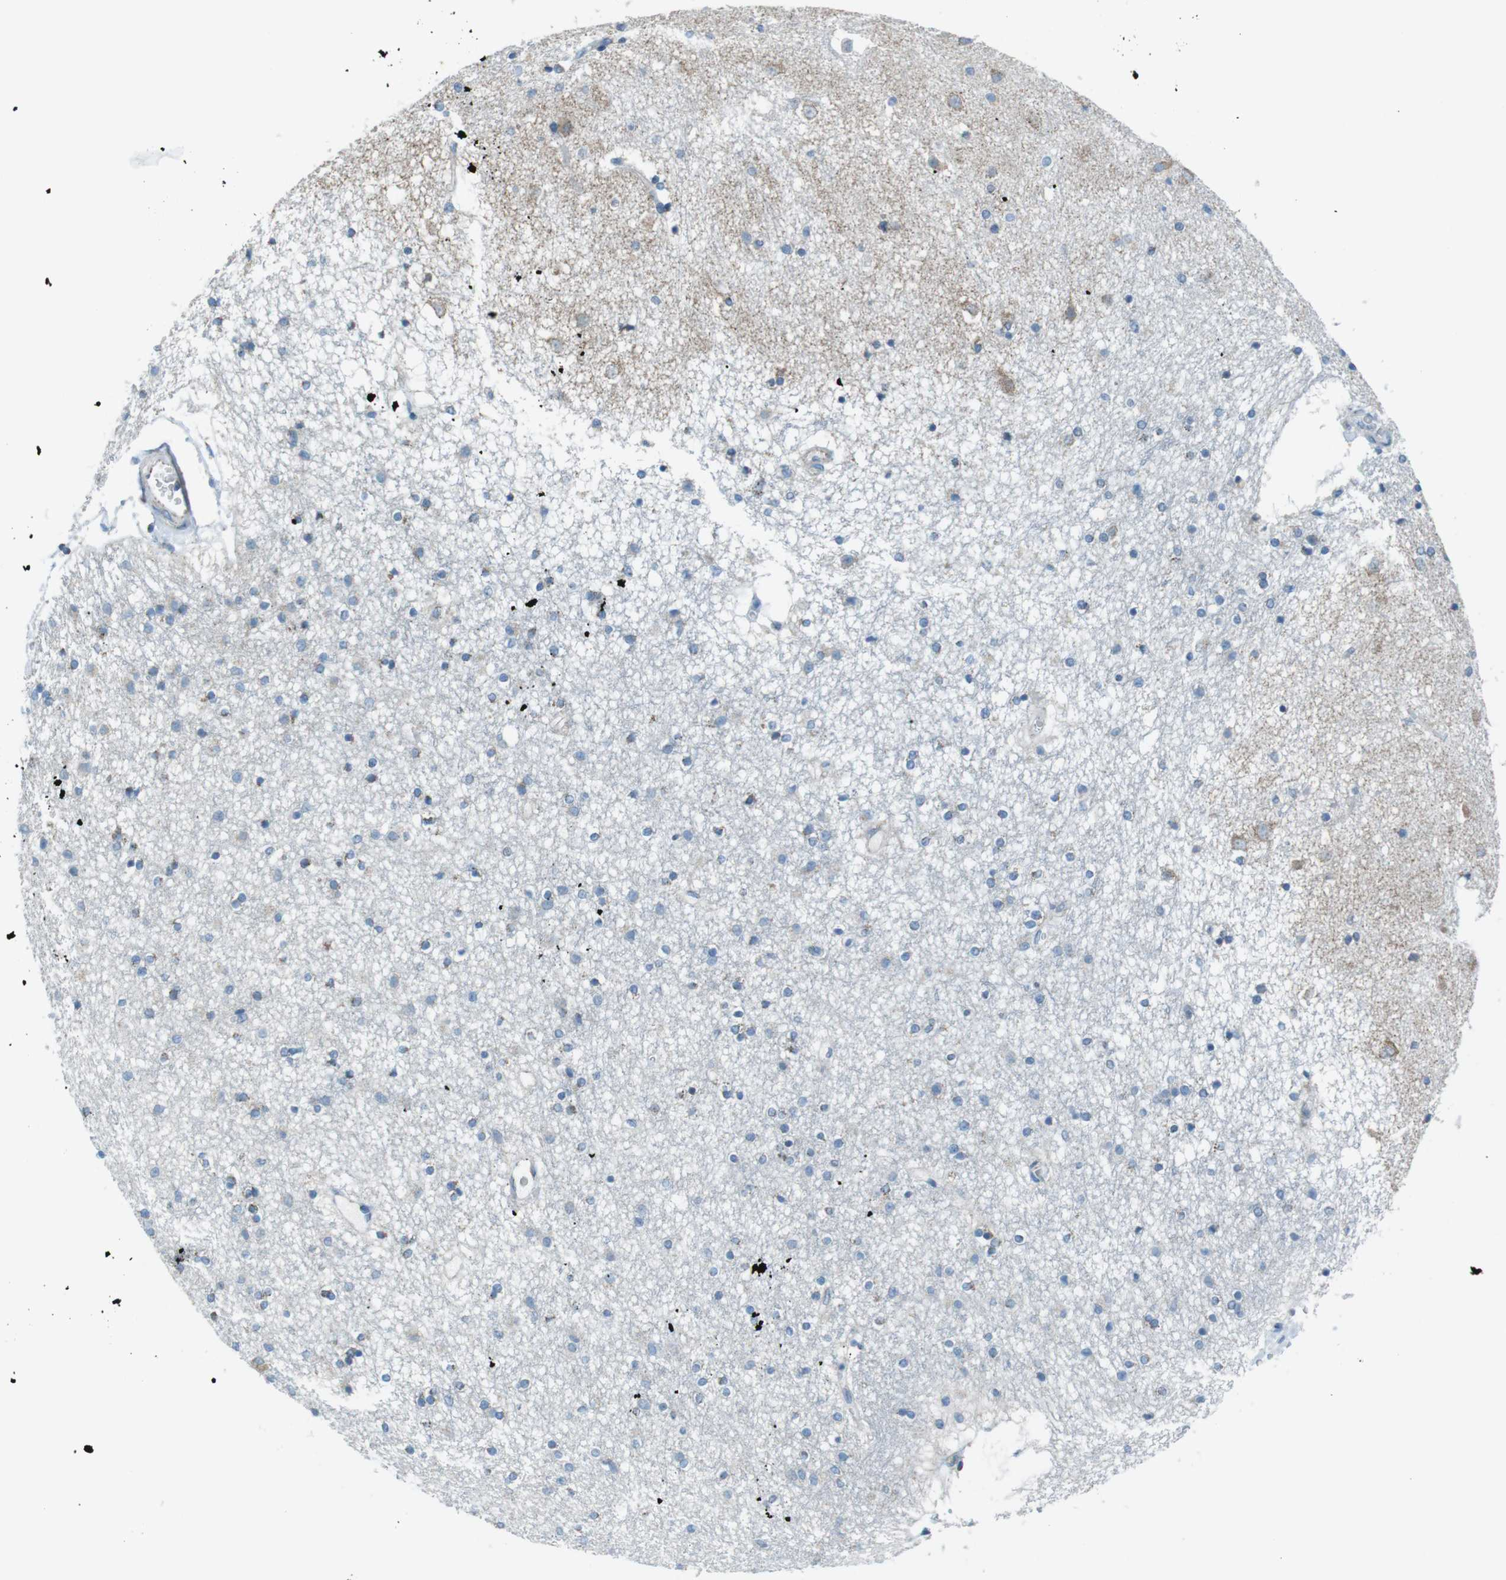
{"staining": {"intensity": "negative", "quantity": "none", "location": "none"}, "tissue": "caudate", "cell_type": "Glial cells", "image_type": "normal", "snomed": [{"axis": "morphology", "description": "Normal tissue, NOS"}, {"axis": "topography", "description": "Lateral ventricle wall"}], "caption": "High power microscopy micrograph of an immunohistochemistry micrograph of unremarkable caudate, revealing no significant expression in glial cells.", "gene": "DNAJA3", "patient": {"sex": "female", "age": 54}}